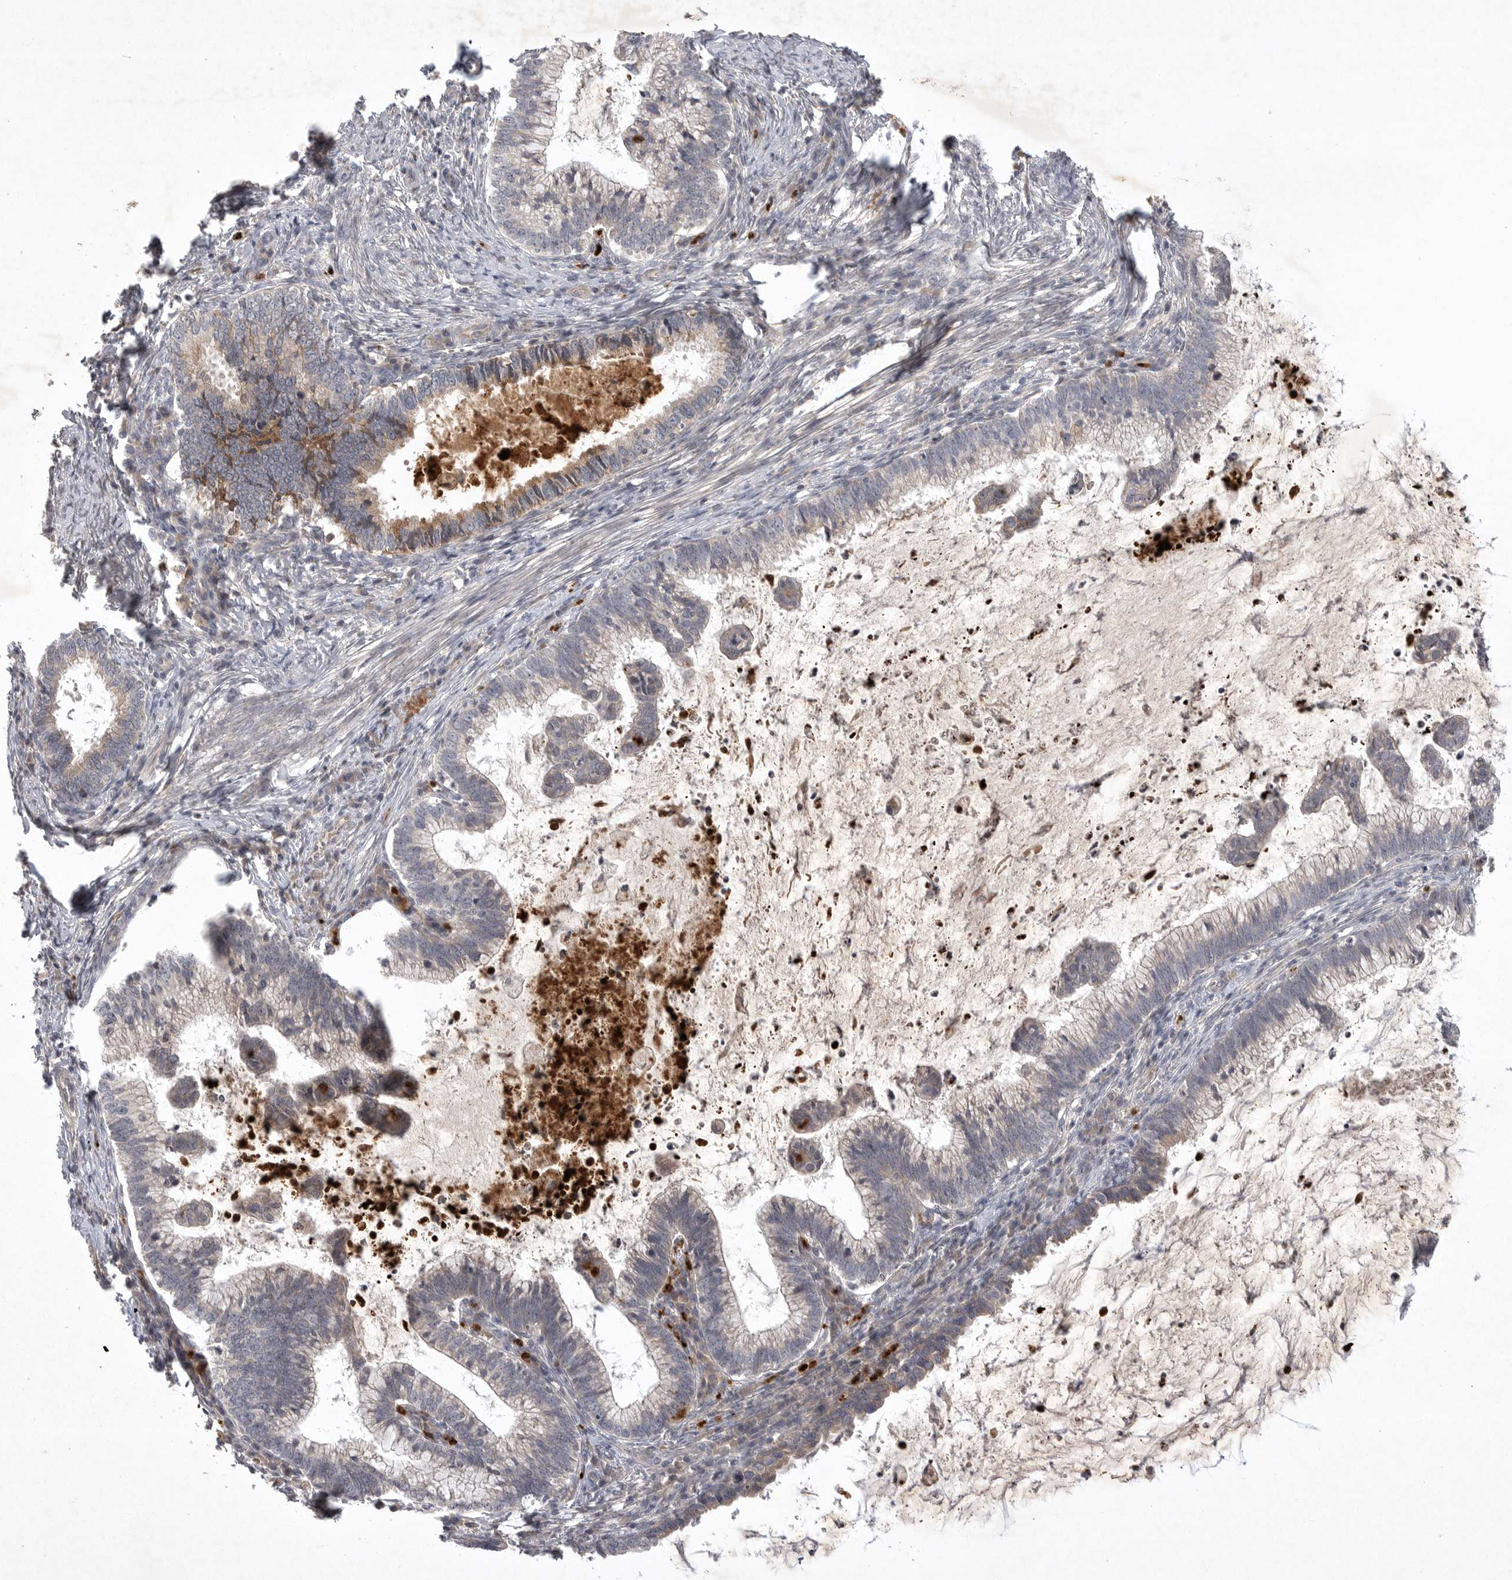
{"staining": {"intensity": "weak", "quantity": "<25%", "location": "cytoplasmic/membranous"}, "tissue": "cervical cancer", "cell_type": "Tumor cells", "image_type": "cancer", "snomed": [{"axis": "morphology", "description": "Adenocarcinoma, NOS"}, {"axis": "topography", "description": "Cervix"}], "caption": "This is a micrograph of immunohistochemistry (IHC) staining of adenocarcinoma (cervical), which shows no expression in tumor cells.", "gene": "UBE3D", "patient": {"sex": "female", "age": 36}}